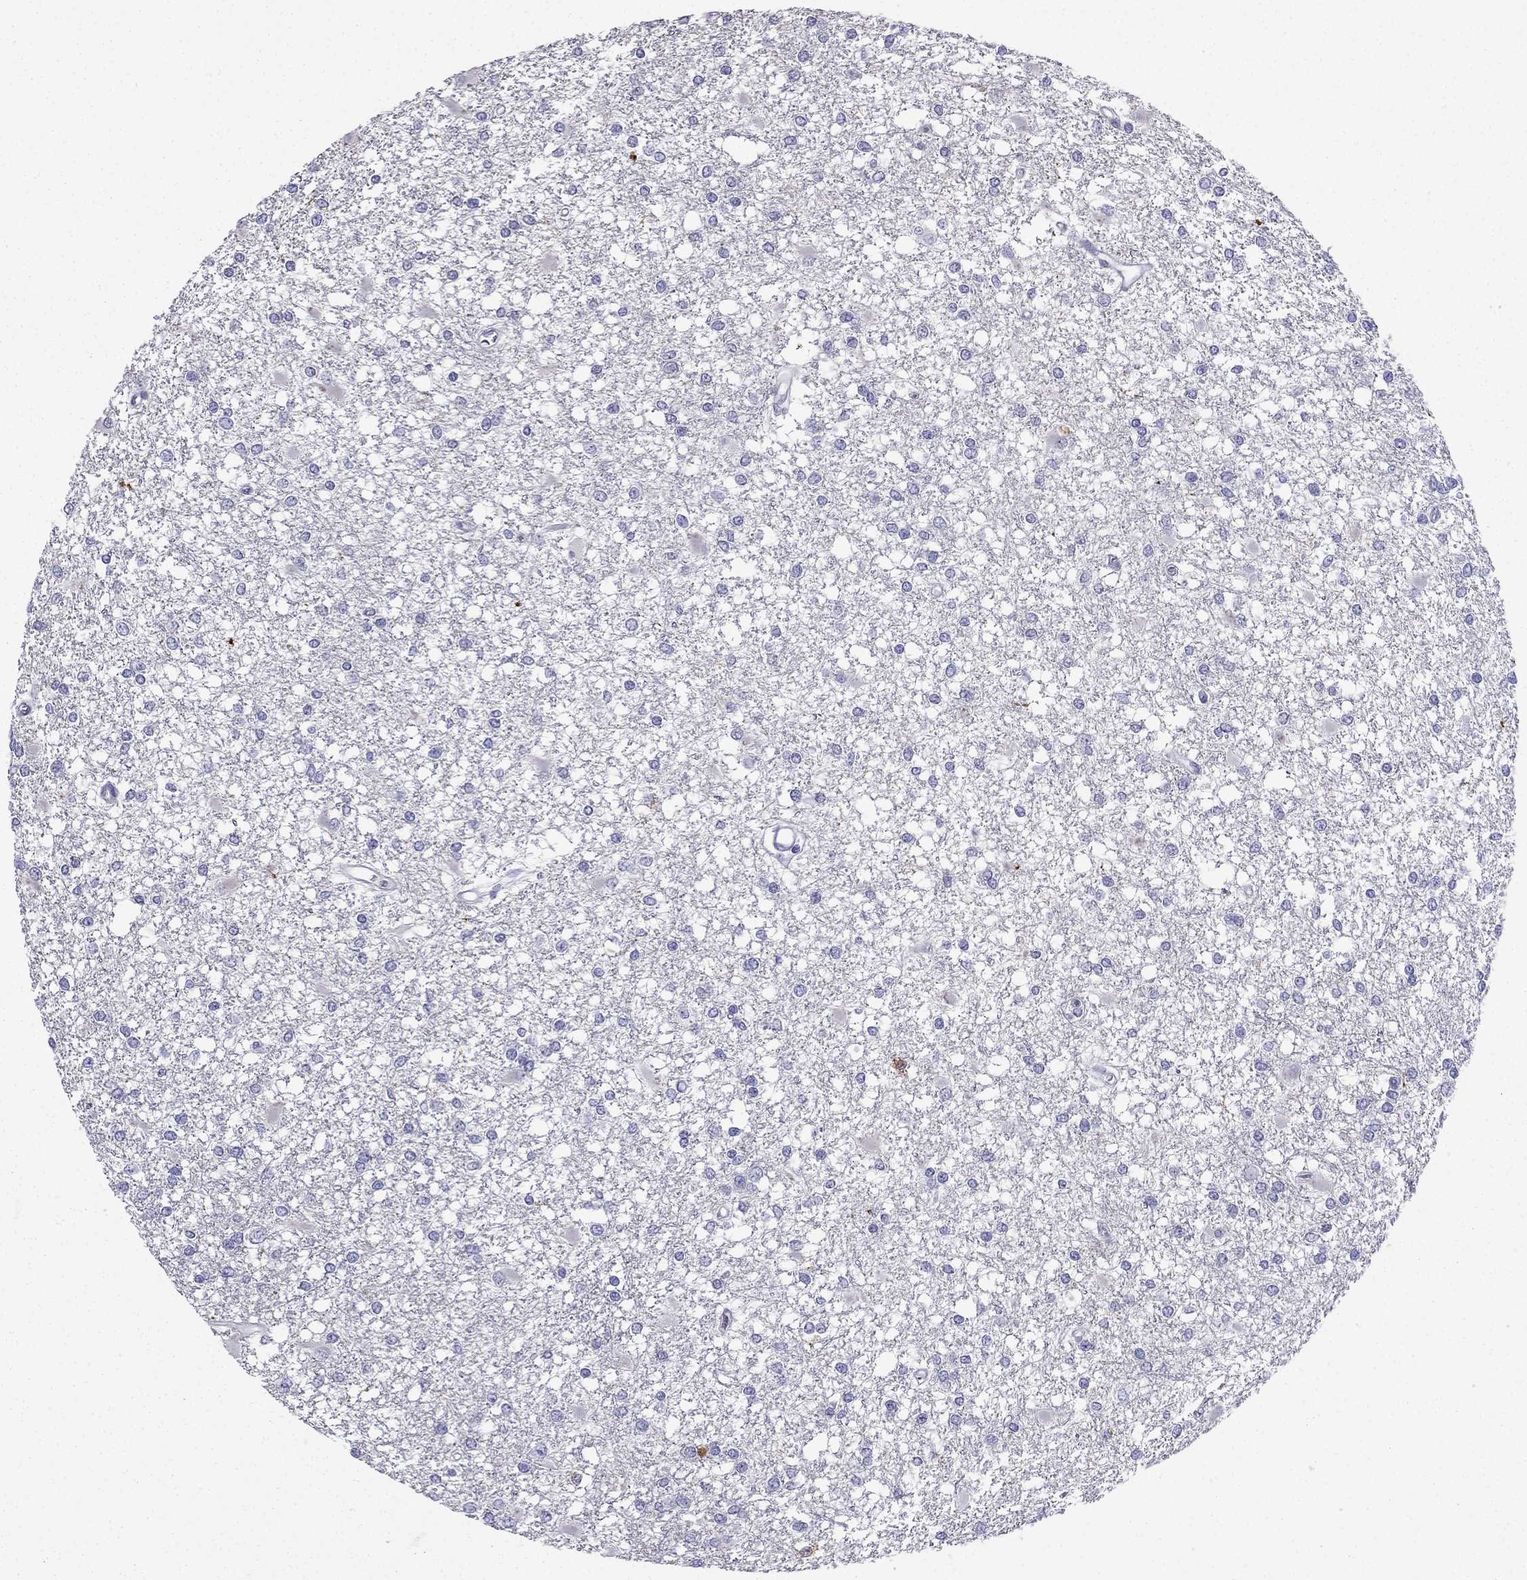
{"staining": {"intensity": "negative", "quantity": "none", "location": "none"}, "tissue": "glioma", "cell_type": "Tumor cells", "image_type": "cancer", "snomed": [{"axis": "morphology", "description": "Glioma, malignant, High grade"}, {"axis": "topography", "description": "Cerebral cortex"}], "caption": "There is no significant positivity in tumor cells of glioma.", "gene": "NPTX1", "patient": {"sex": "male", "age": 79}}